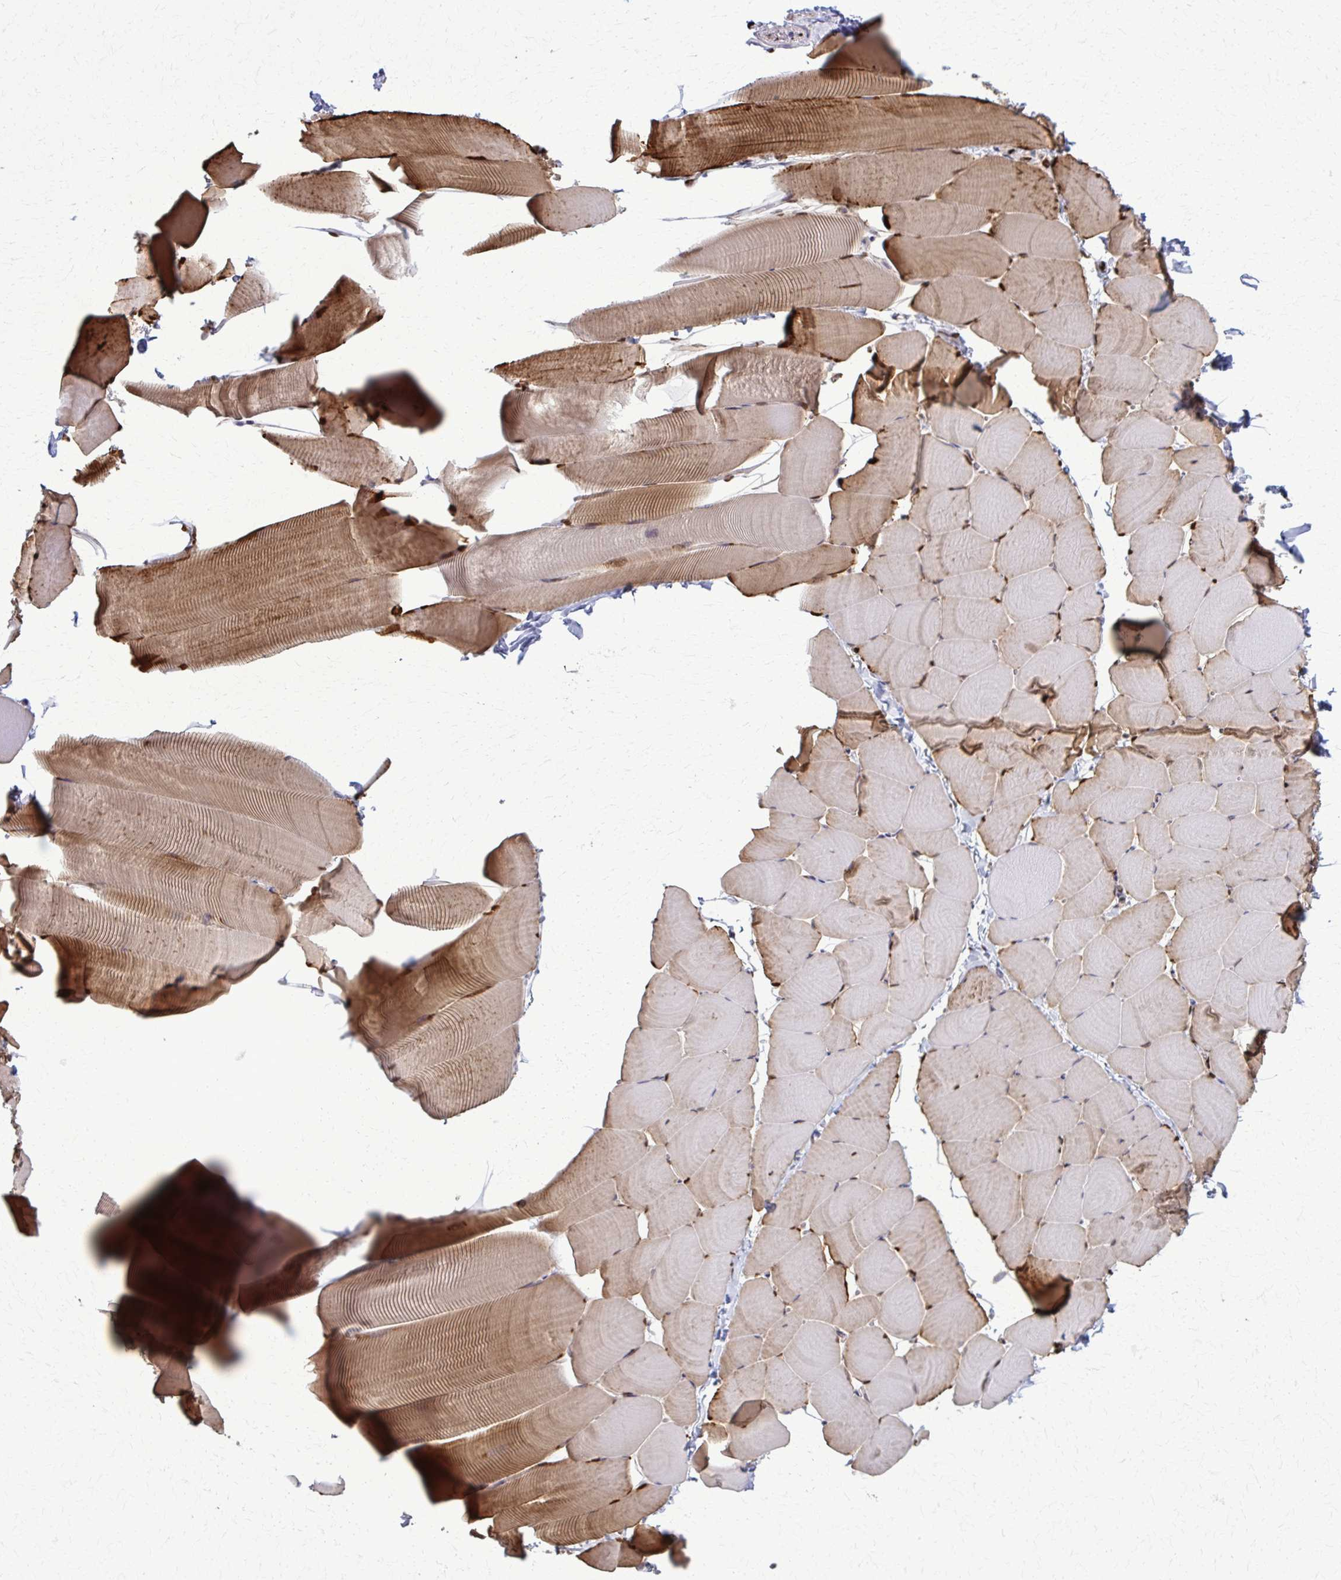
{"staining": {"intensity": "strong", "quantity": "25%-75%", "location": "cytoplasmic/membranous,nuclear"}, "tissue": "skeletal muscle", "cell_type": "Myocytes", "image_type": "normal", "snomed": [{"axis": "morphology", "description": "Normal tissue, NOS"}, {"axis": "topography", "description": "Skeletal muscle"}], "caption": "Protein positivity by IHC displays strong cytoplasmic/membranous,nuclear expression in approximately 25%-75% of myocytes in benign skeletal muscle.", "gene": "ZNF559", "patient": {"sex": "male", "age": 25}}